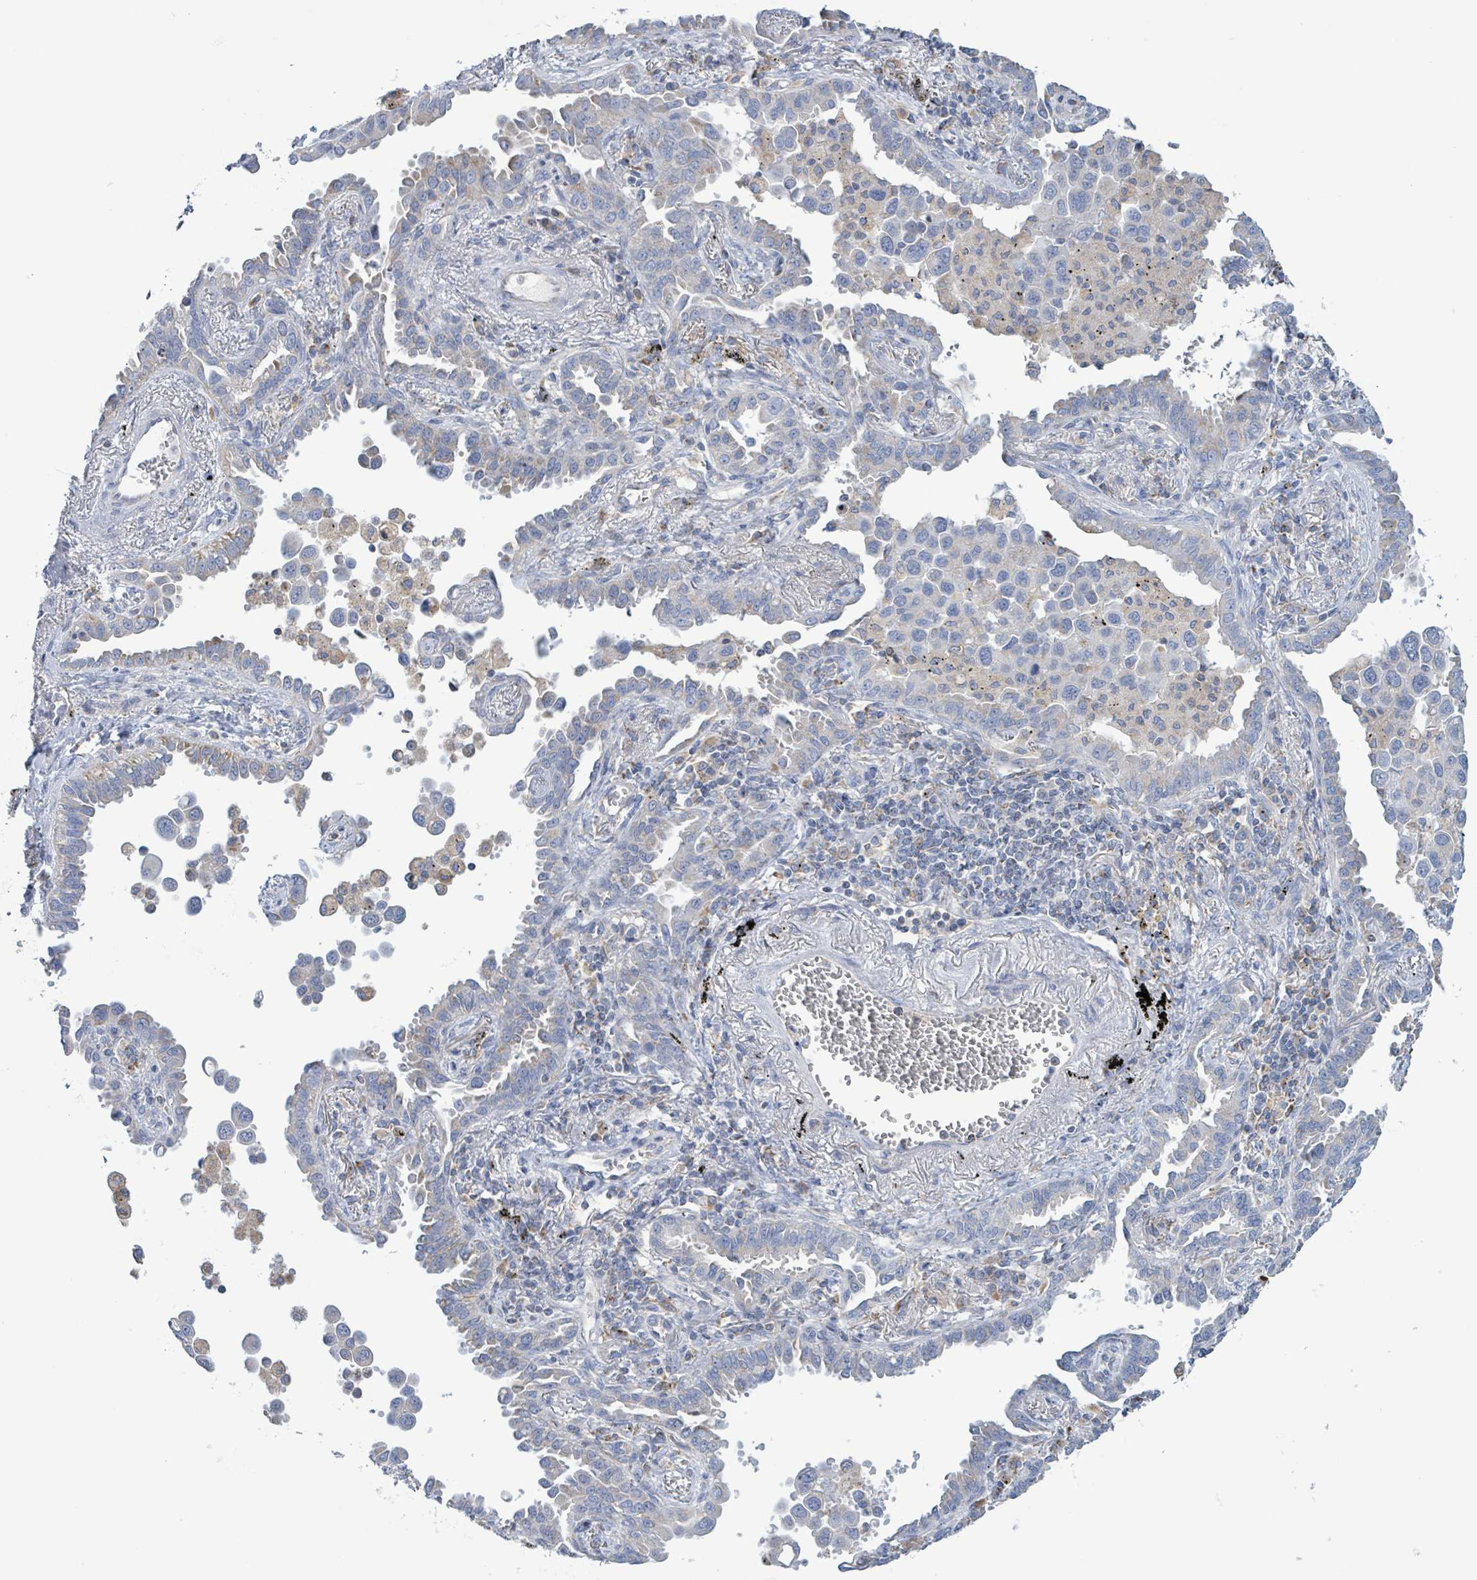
{"staining": {"intensity": "negative", "quantity": "none", "location": "none"}, "tissue": "lung cancer", "cell_type": "Tumor cells", "image_type": "cancer", "snomed": [{"axis": "morphology", "description": "Adenocarcinoma, NOS"}, {"axis": "topography", "description": "Lung"}], "caption": "Immunohistochemical staining of adenocarcinoma (lung) exhibits no significant staining in tumor cells.", "gene": "AKR1C4", "patient": {"sex": "male", "age": 67}}